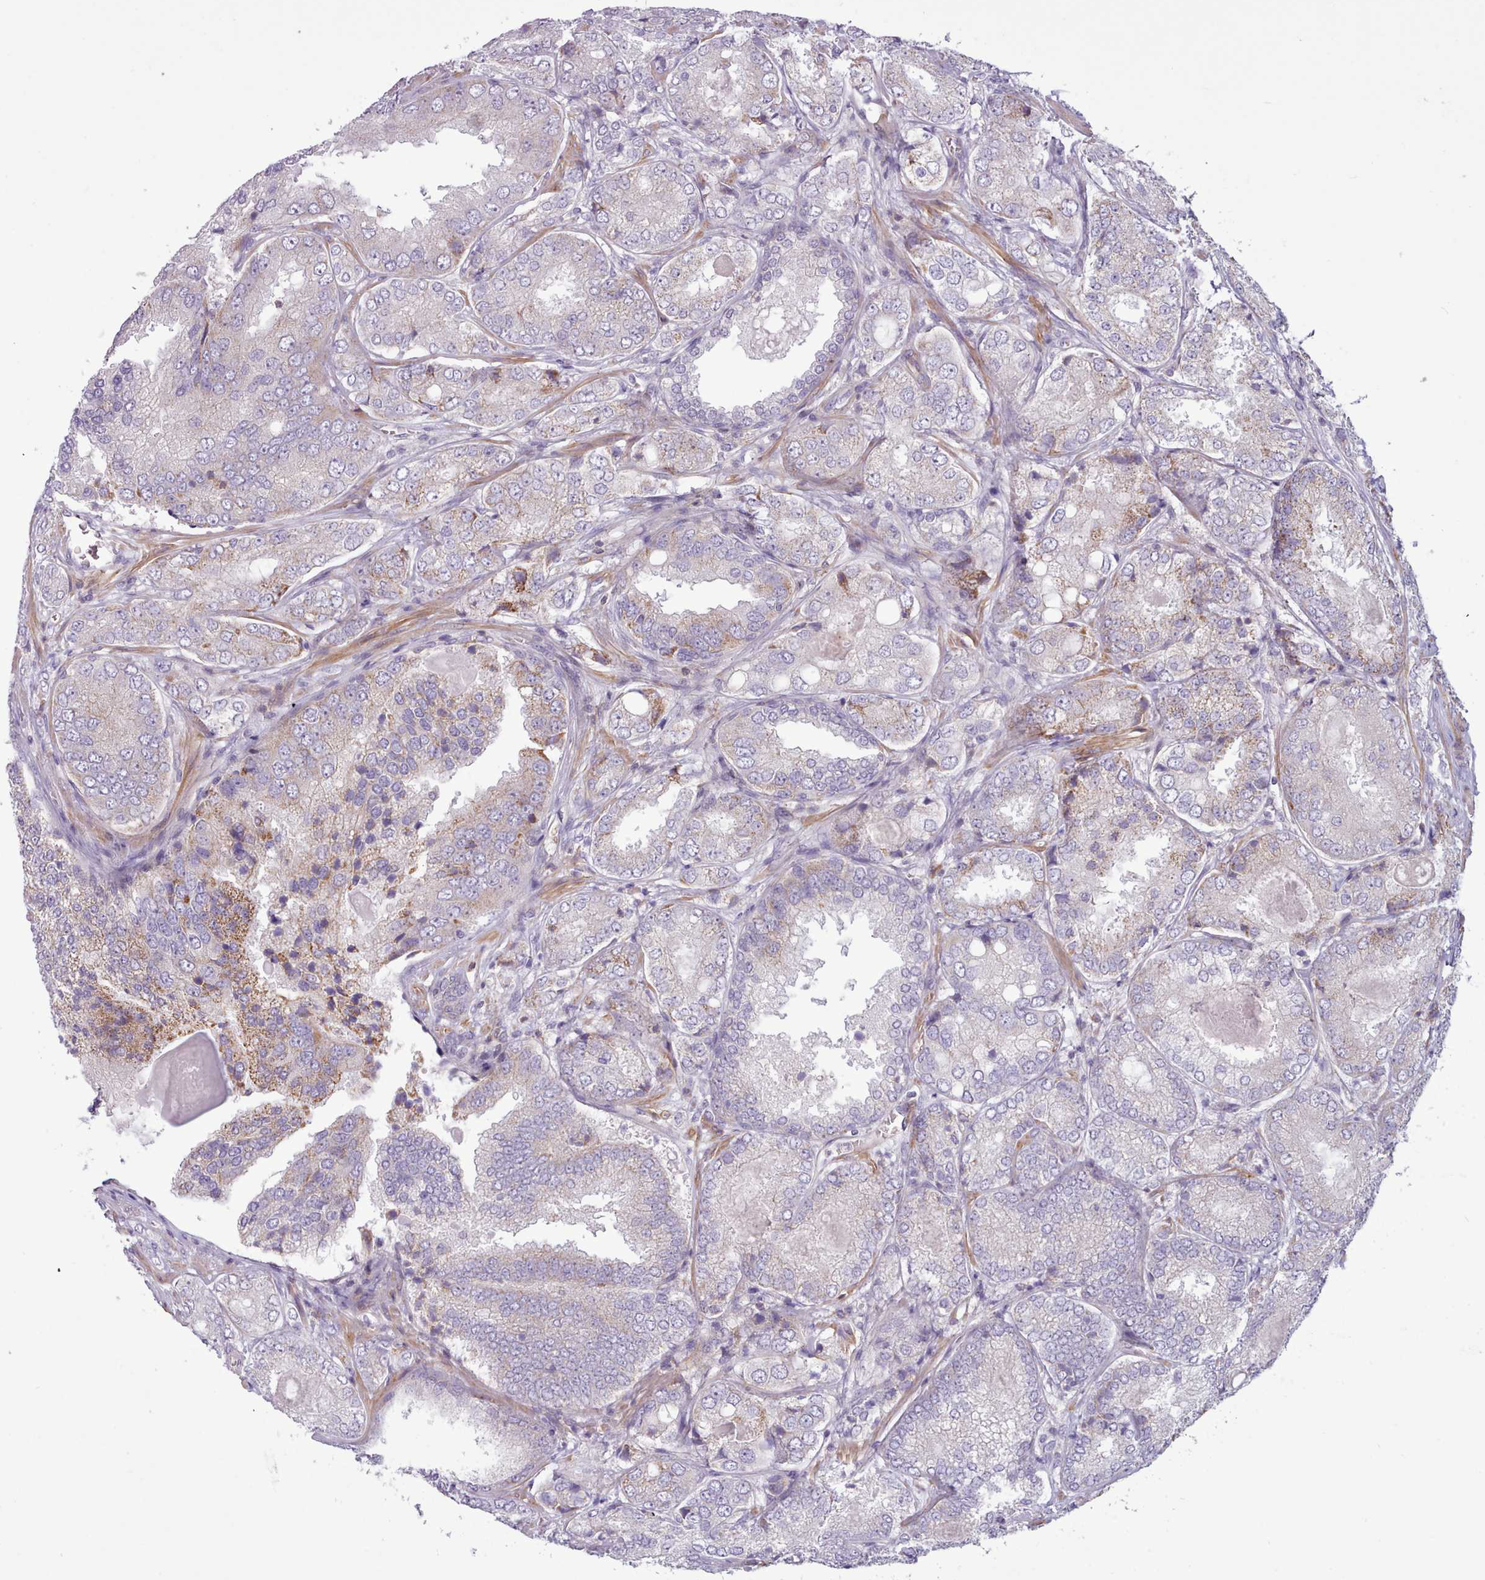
{"staining": {"intensity": "weak", "quantity": "<25%", "location": "cytoplasmic/membranous"}, "tissue": "prostate cancer", "cell_type": "Tumor cells", "image_type": "cancer", "snomed": [{"axis": "morphology", "description": "Adenocarcinoma, High grade"}, {"axis": "topography", "description": "Prostate"}], "caption": "Tumor cells are negative for protein expression in human prostate cancer.", "gene": "TENT4B", "patient": {"sex": "male", "age": 63}}